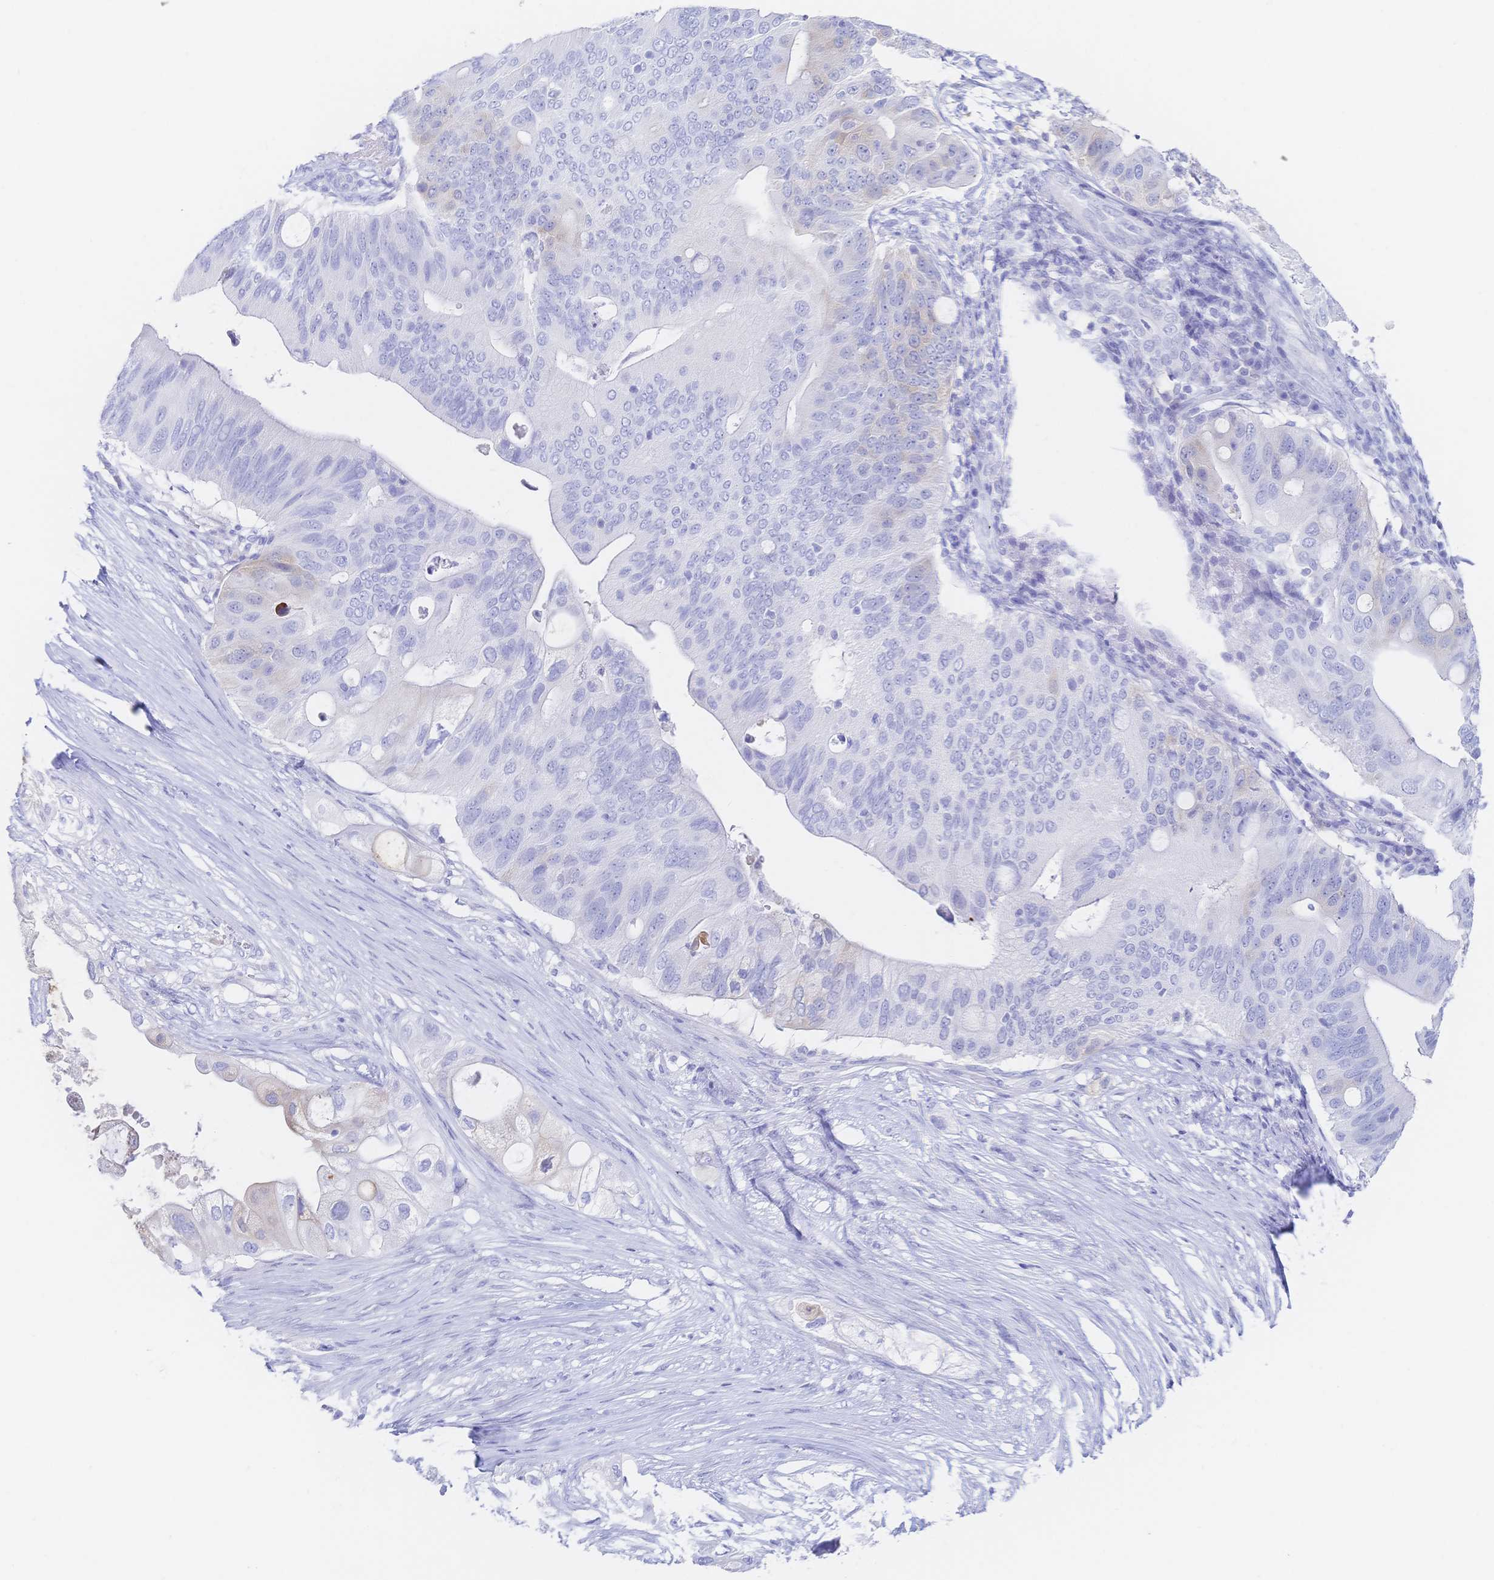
{"staining": {"intensity": "negative", "quantity": "none", "location": "none"}, "tissue": "pancreatic cancer", "cell_type": "Tumor cells", "image_type": "cancer", "snomed": [{"axis": "morphology", "description": "Adenocarcinoma, NOS"}, {"axis": "topography", "description": "Pancreas"}], "caption": "An IHC image of pancreatic cancer is shown. There is no staining in tumor cells of pancreatic cancer.", "gene": "RRM1", "patient": {"sex": "female", "age": 72}}